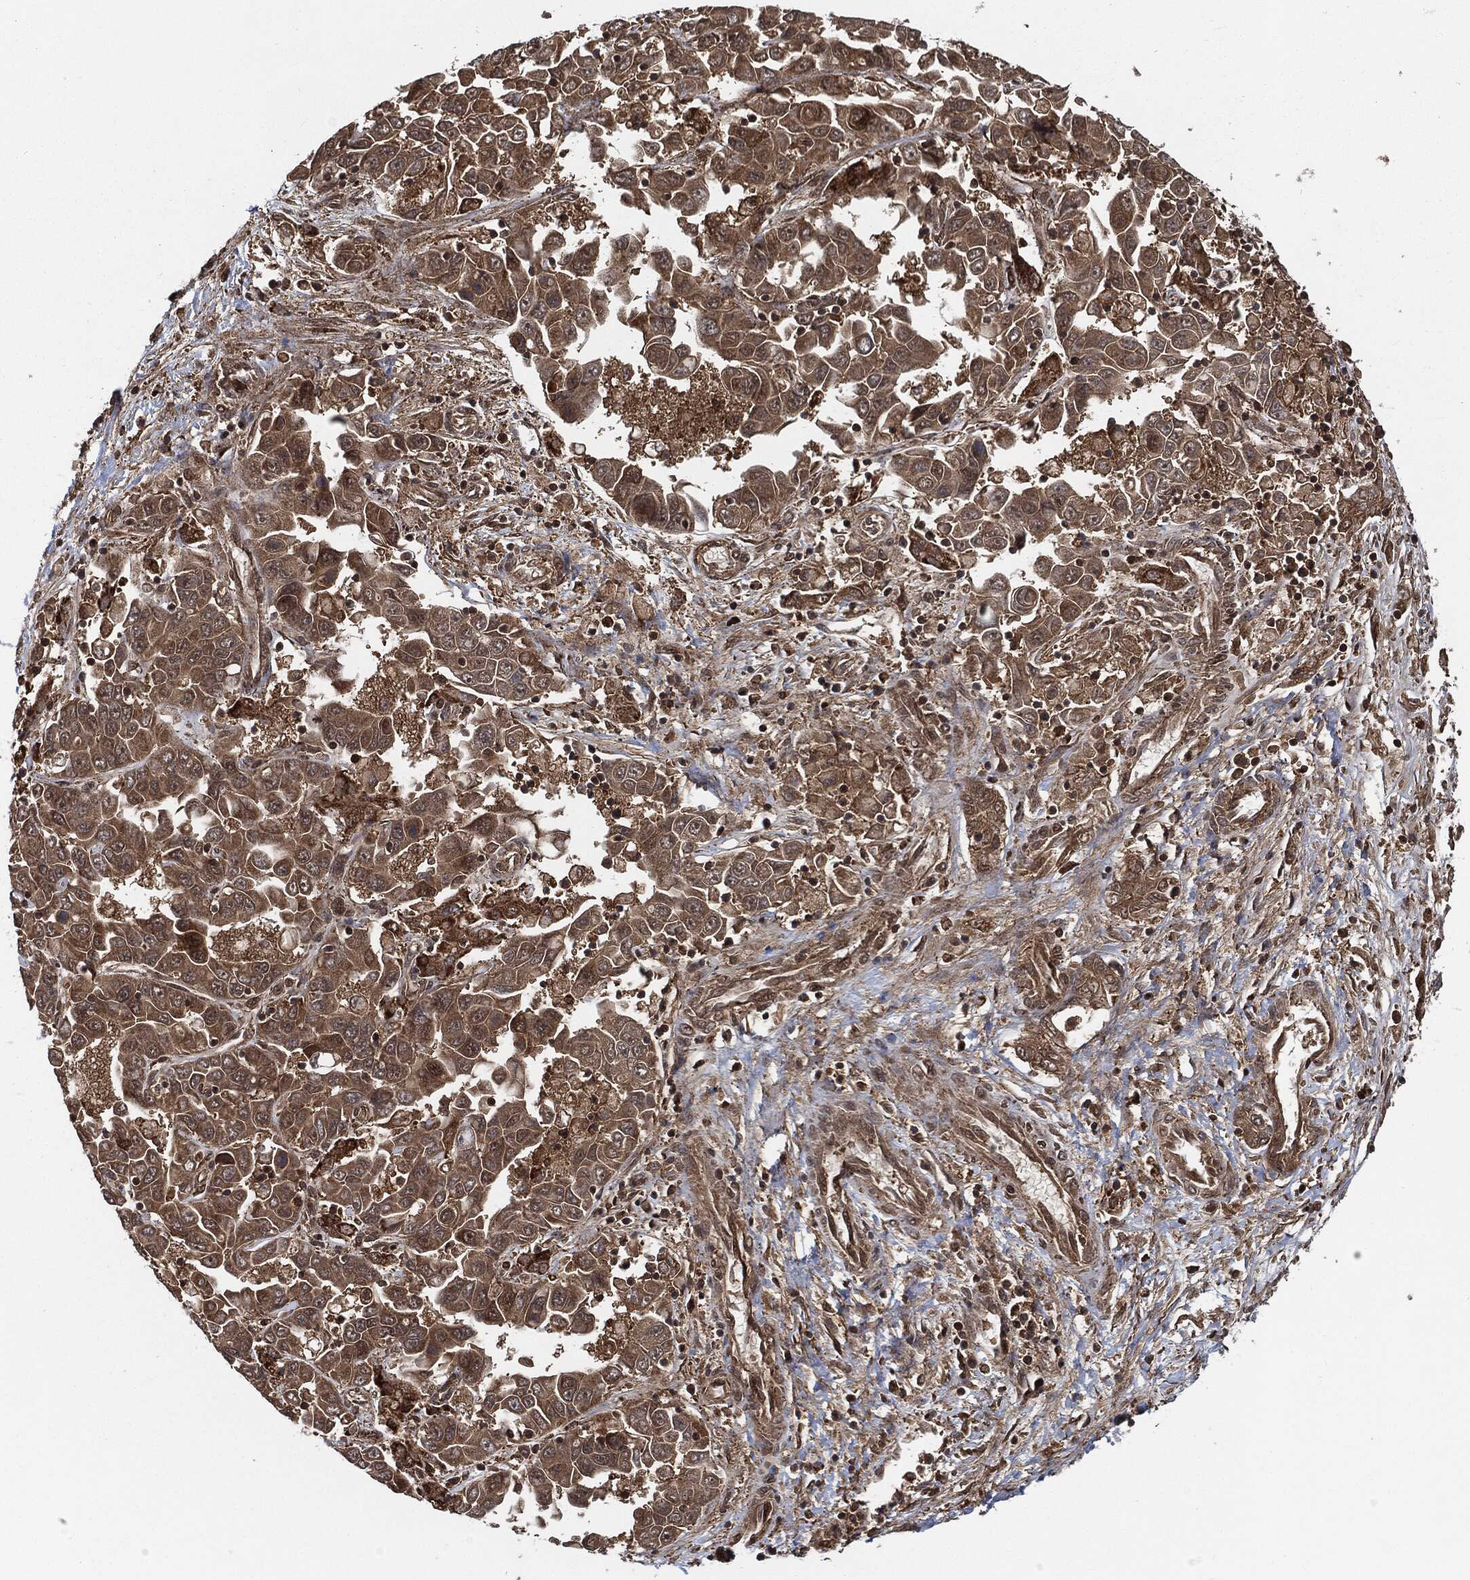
{"staining": {"intensity": "moderate", "quantity": ">75%", "location": "cytoplasmic/membranous"}, "tissue": "liver cancer", "cell_type": "Tumor cells", "image_type": "cancer", "snomed": [{"axis": "morphology", "description": "Cholangiocarcinoma"}, {"axis": "topography", "description": "Liver"}], "caption": "A medium amount of moderate cytoplasmic/membranous expression is identified in about >75% of tumor cells in liver cancer tissue.", "gene": "CUTA", "patient": {"sex": "female", "age": 52}}